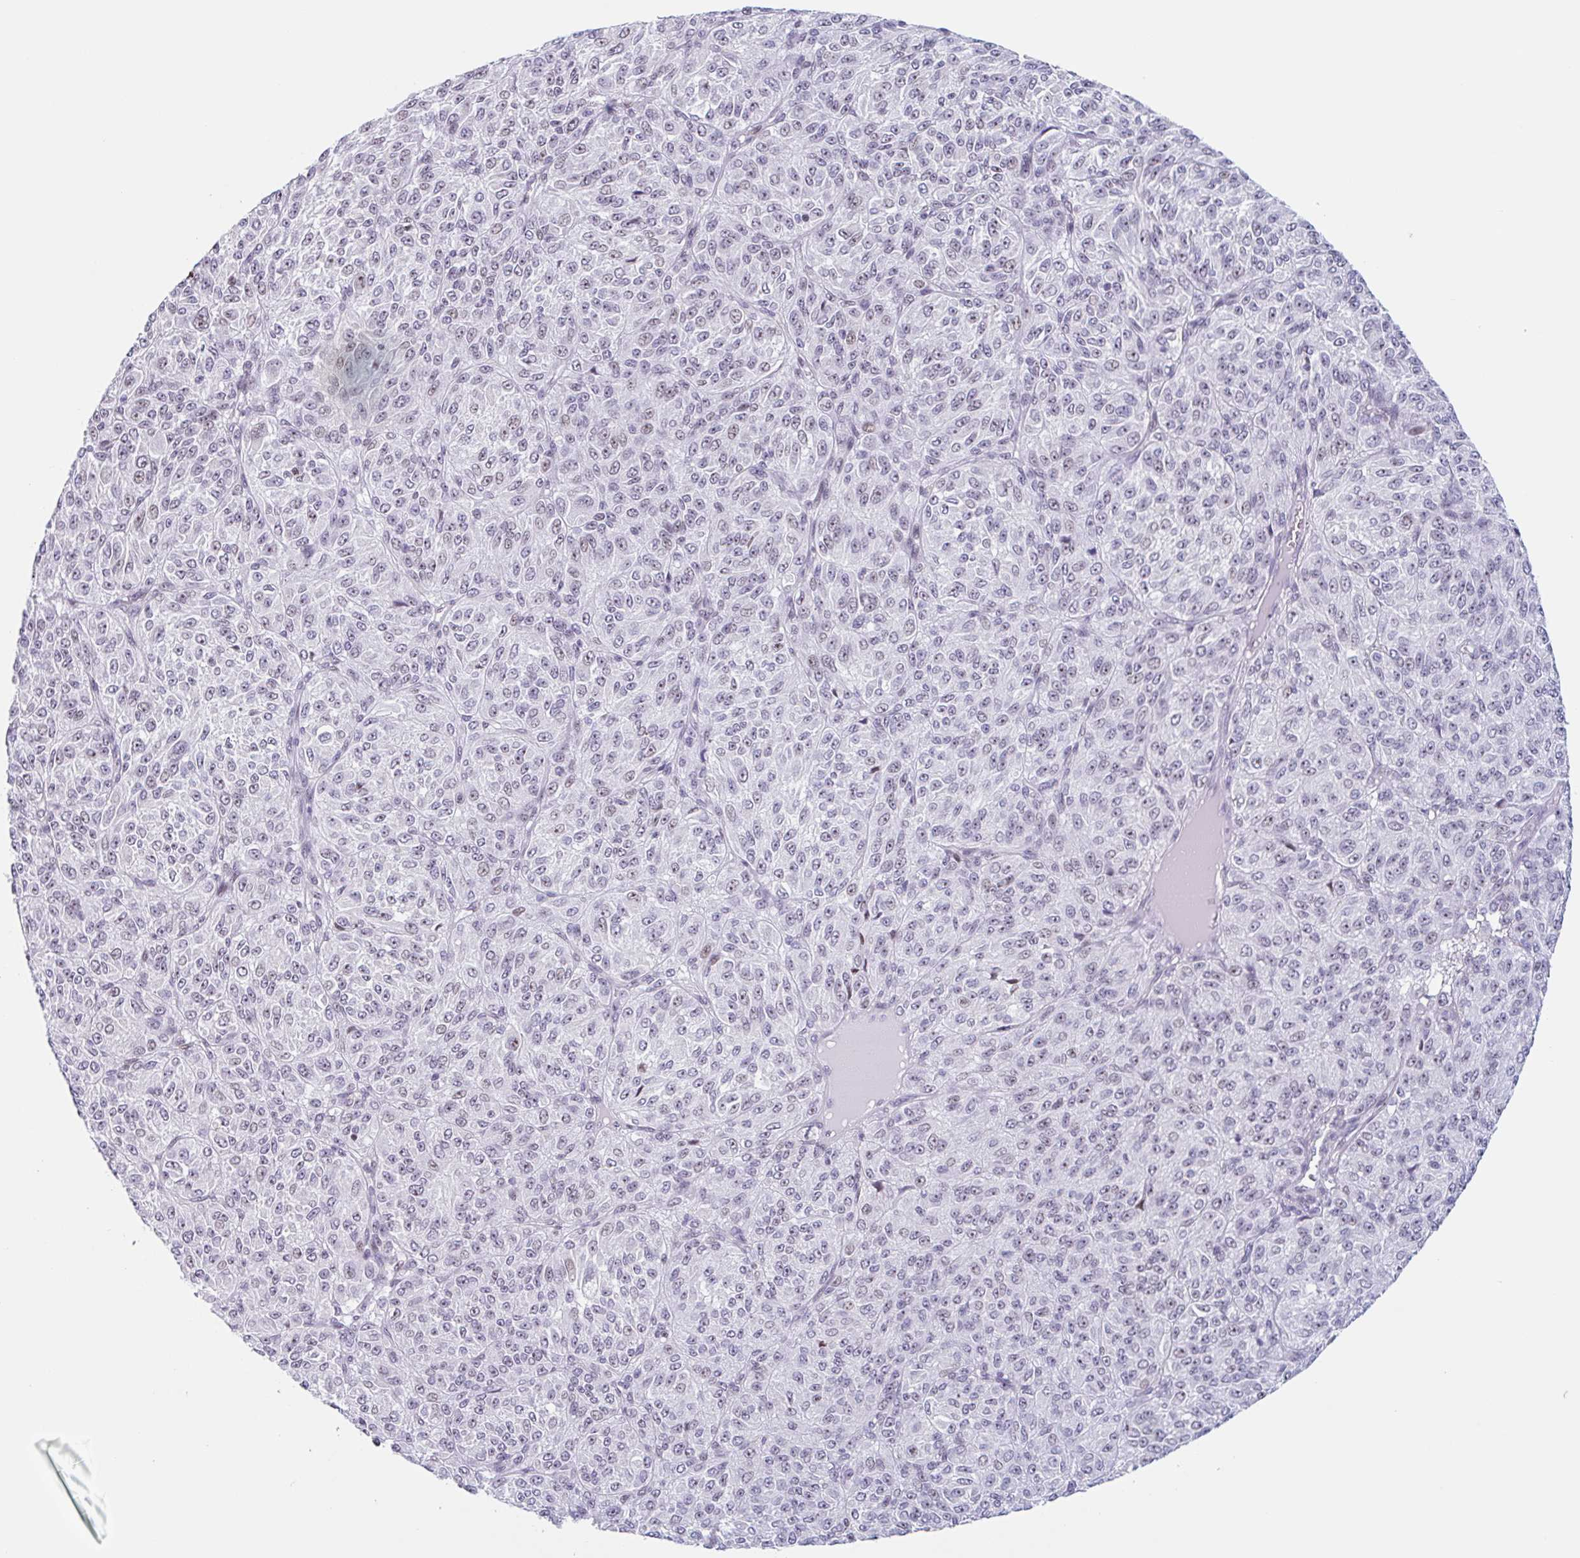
{"staining": {"intensity": "moderate", "quantity": "25%-75%", "location": "nuclear"}, "tissue": "melanoma", "cell_type": "Tumor cells", "image_type": "cancer", "snomed": [{"axis": "morphology", "description": "Malignant melanoma, Metastatic site"}, {"axis": "topography", "description": "Brain"}], "caption": "Moderate nuclear positivity is appreciated in approximately 25%-75% of tumor cells in malignant melanoma (metastatic site).", "gene": "LENG9", "patient": {"sex": "female", "age": 56}}